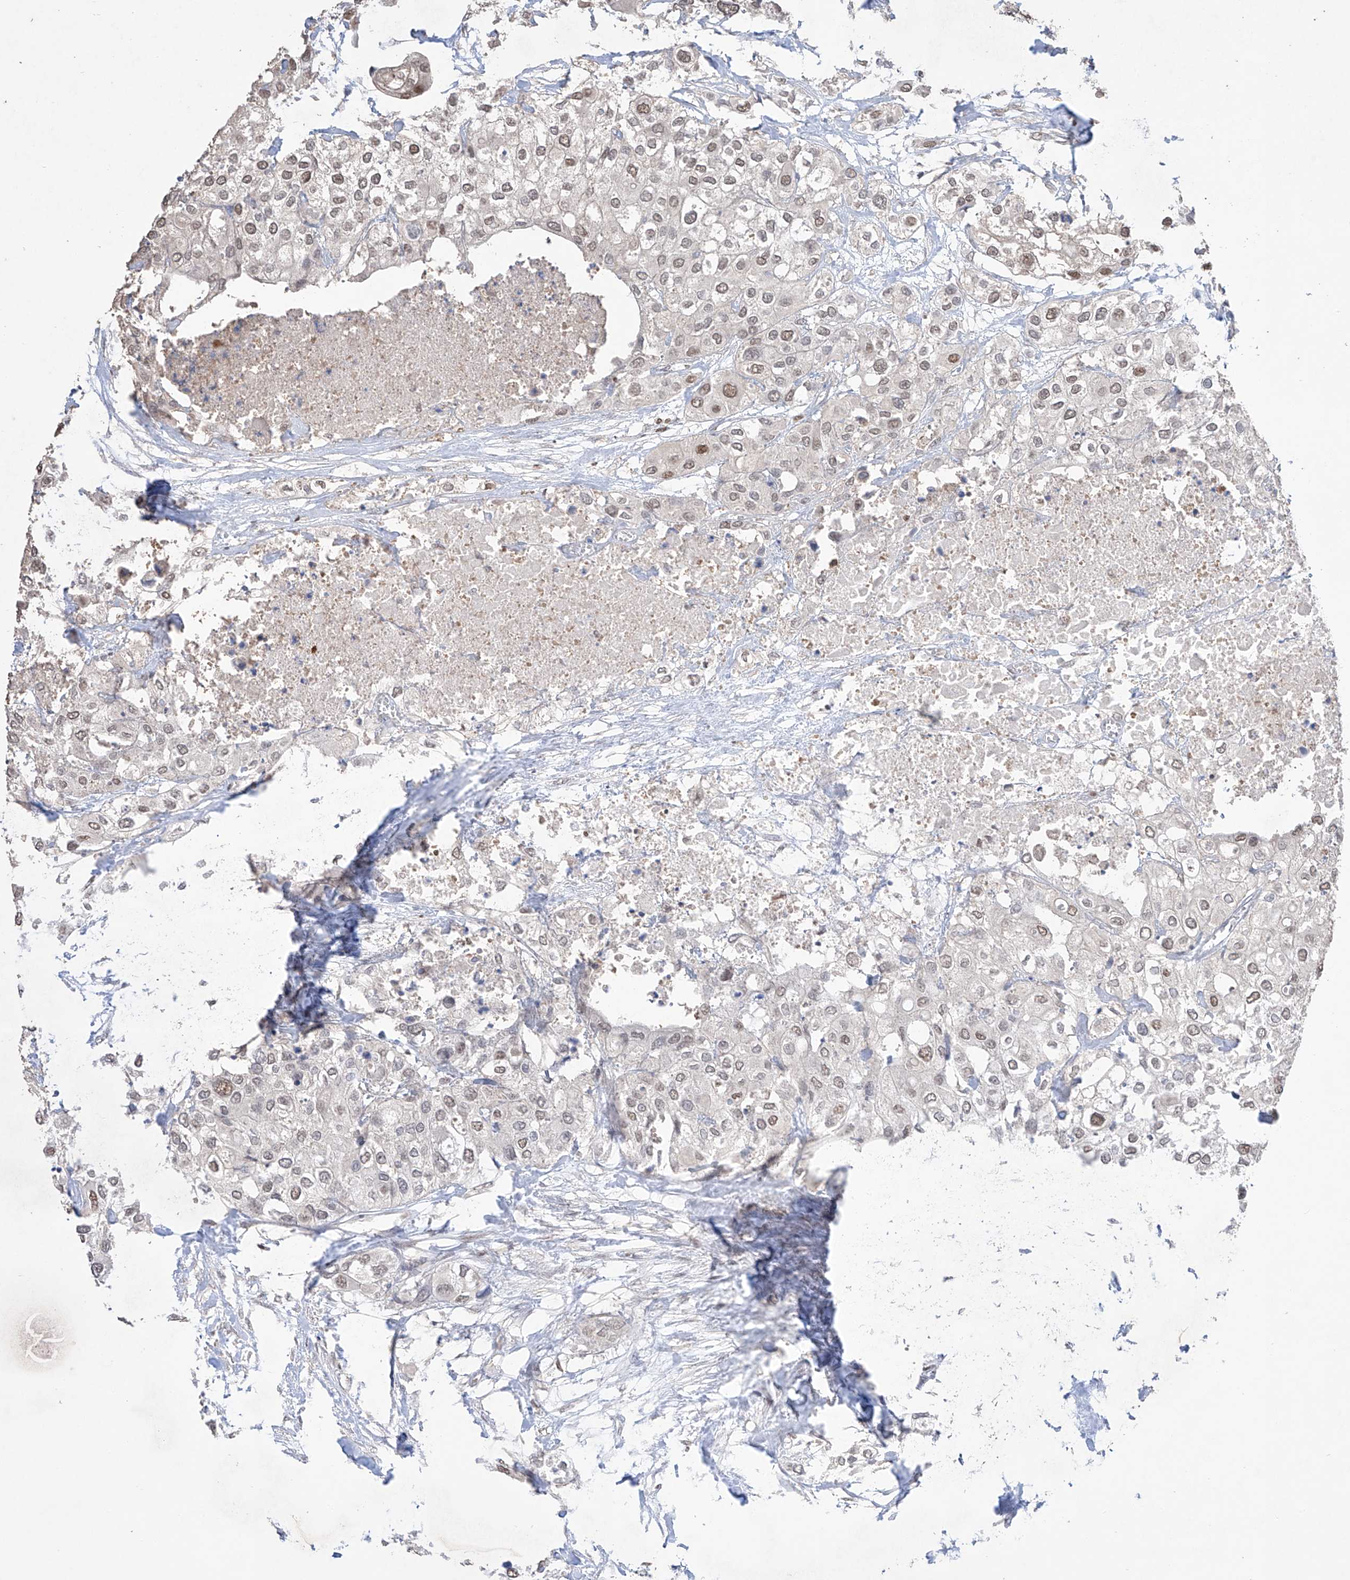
{"staining": {"intensity": "weak", "quantity": ">75%", "location": "nuclear"}, "tissue": "urothelial cancer", "cell_type": "Tumor cells", "image_type": "cancer", "snomed": [{"axis": "morphology", "description": "Urothelial carcinoma, High grade"}, {"axis": "topography", "description": "Urinary bladder"}], "caption": "Weak nuclear staining for a protein is present in approximately >75% of tumor cells of urothelial cancer using immunohistochemistry.", "gene": "APIP", "patient": {"sex": "male", "age": 64}}